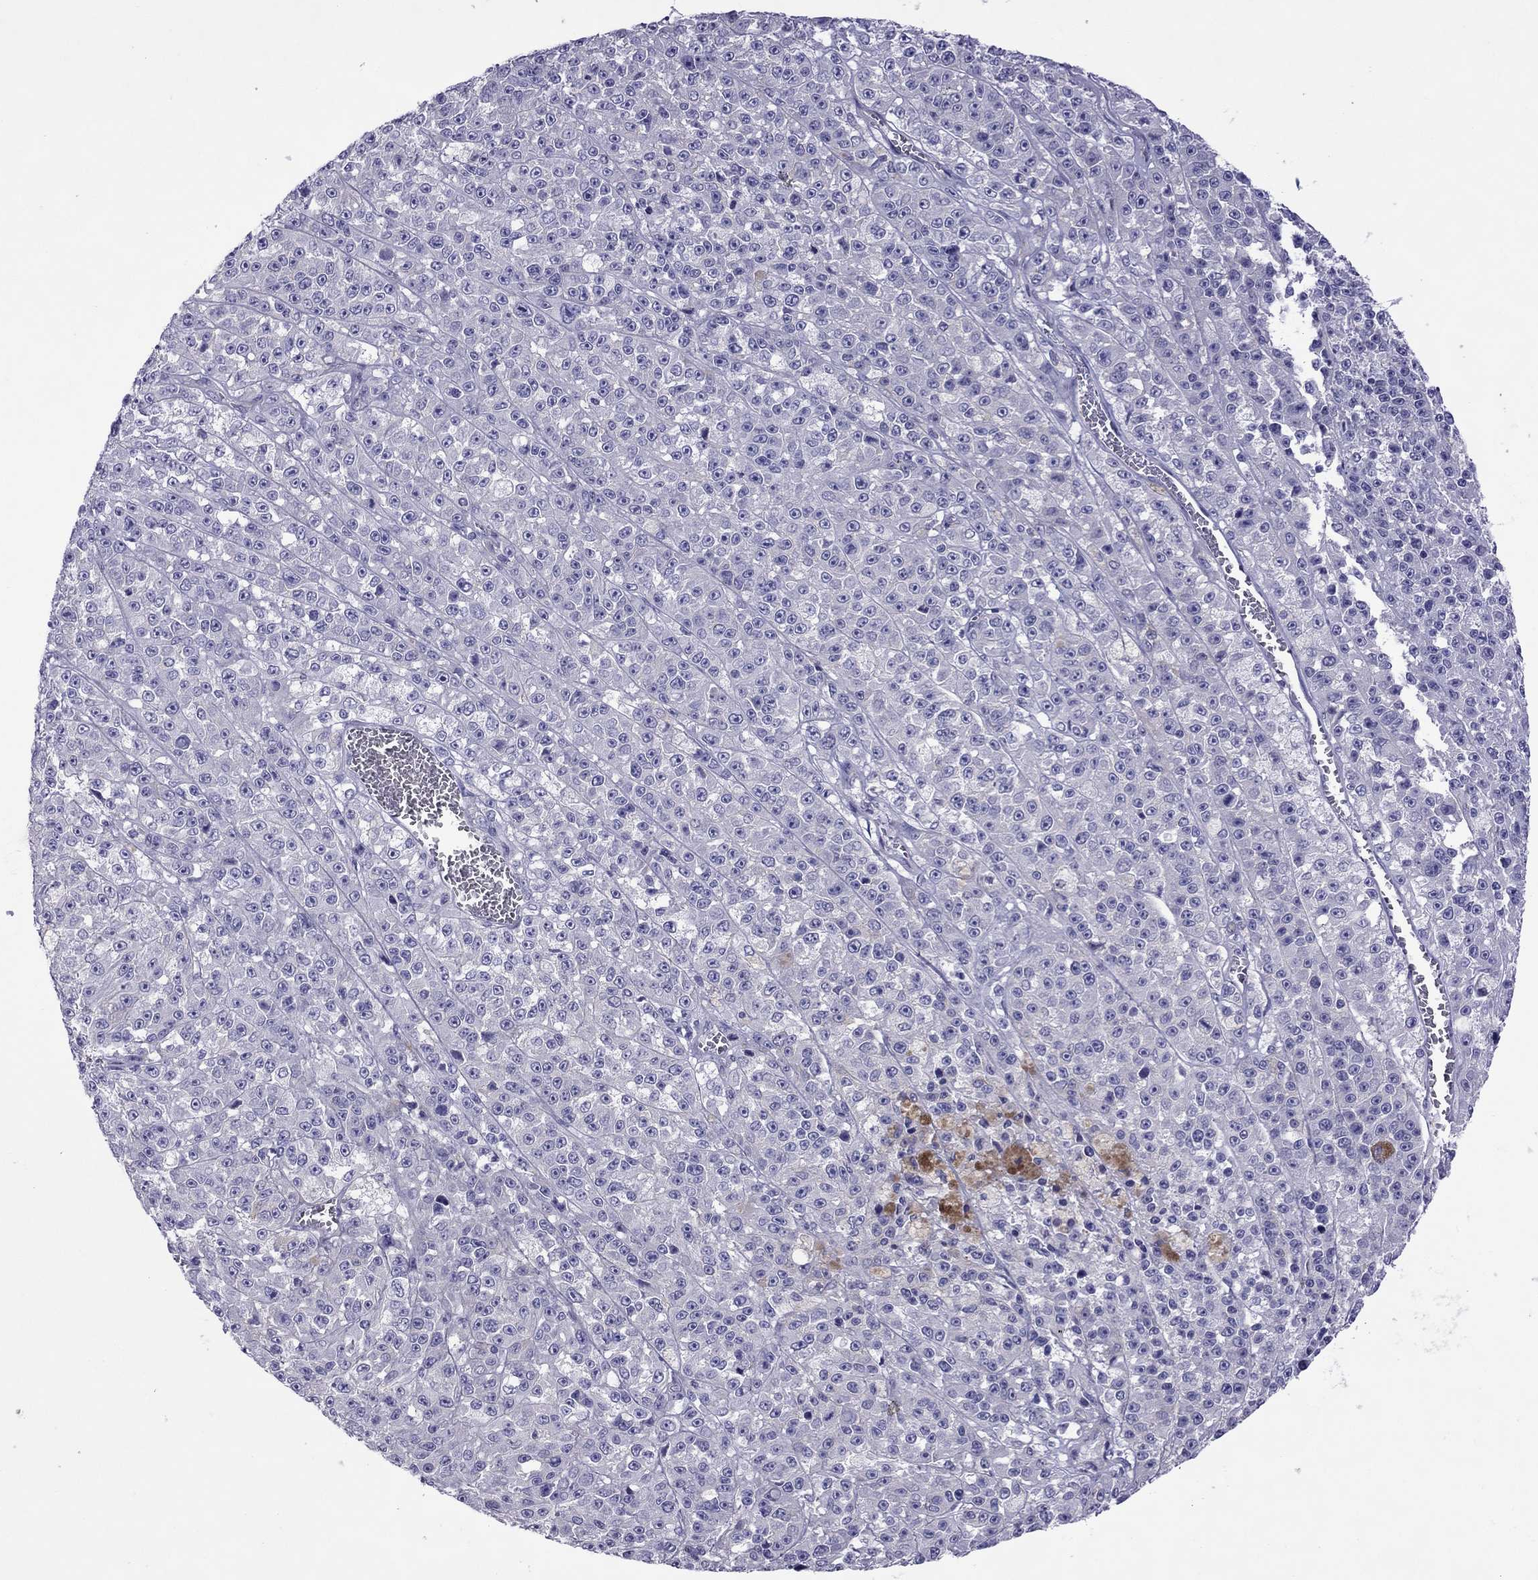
{"staining": {"intensity": "negative", "quantity": "none", "location": "none"}, "tissue": "melanoma", "cell_type": "Tumor cells", "image_type": "cancer", "snomed": [{"axis": "morphology", "description": "Malignant melanoma, NOS"}, {"axis": "topography", "description": "Skin"}], "caption": "Immunohistochemistry histopathology image of neoplastic tissue: malignant melanoma stained with DAB (3,3'-diaminobenzidine) exhibits no significant protein positivity in tumor cells.", "gene": "MYL11", "patient": {"sex": "female", "age": 58}}